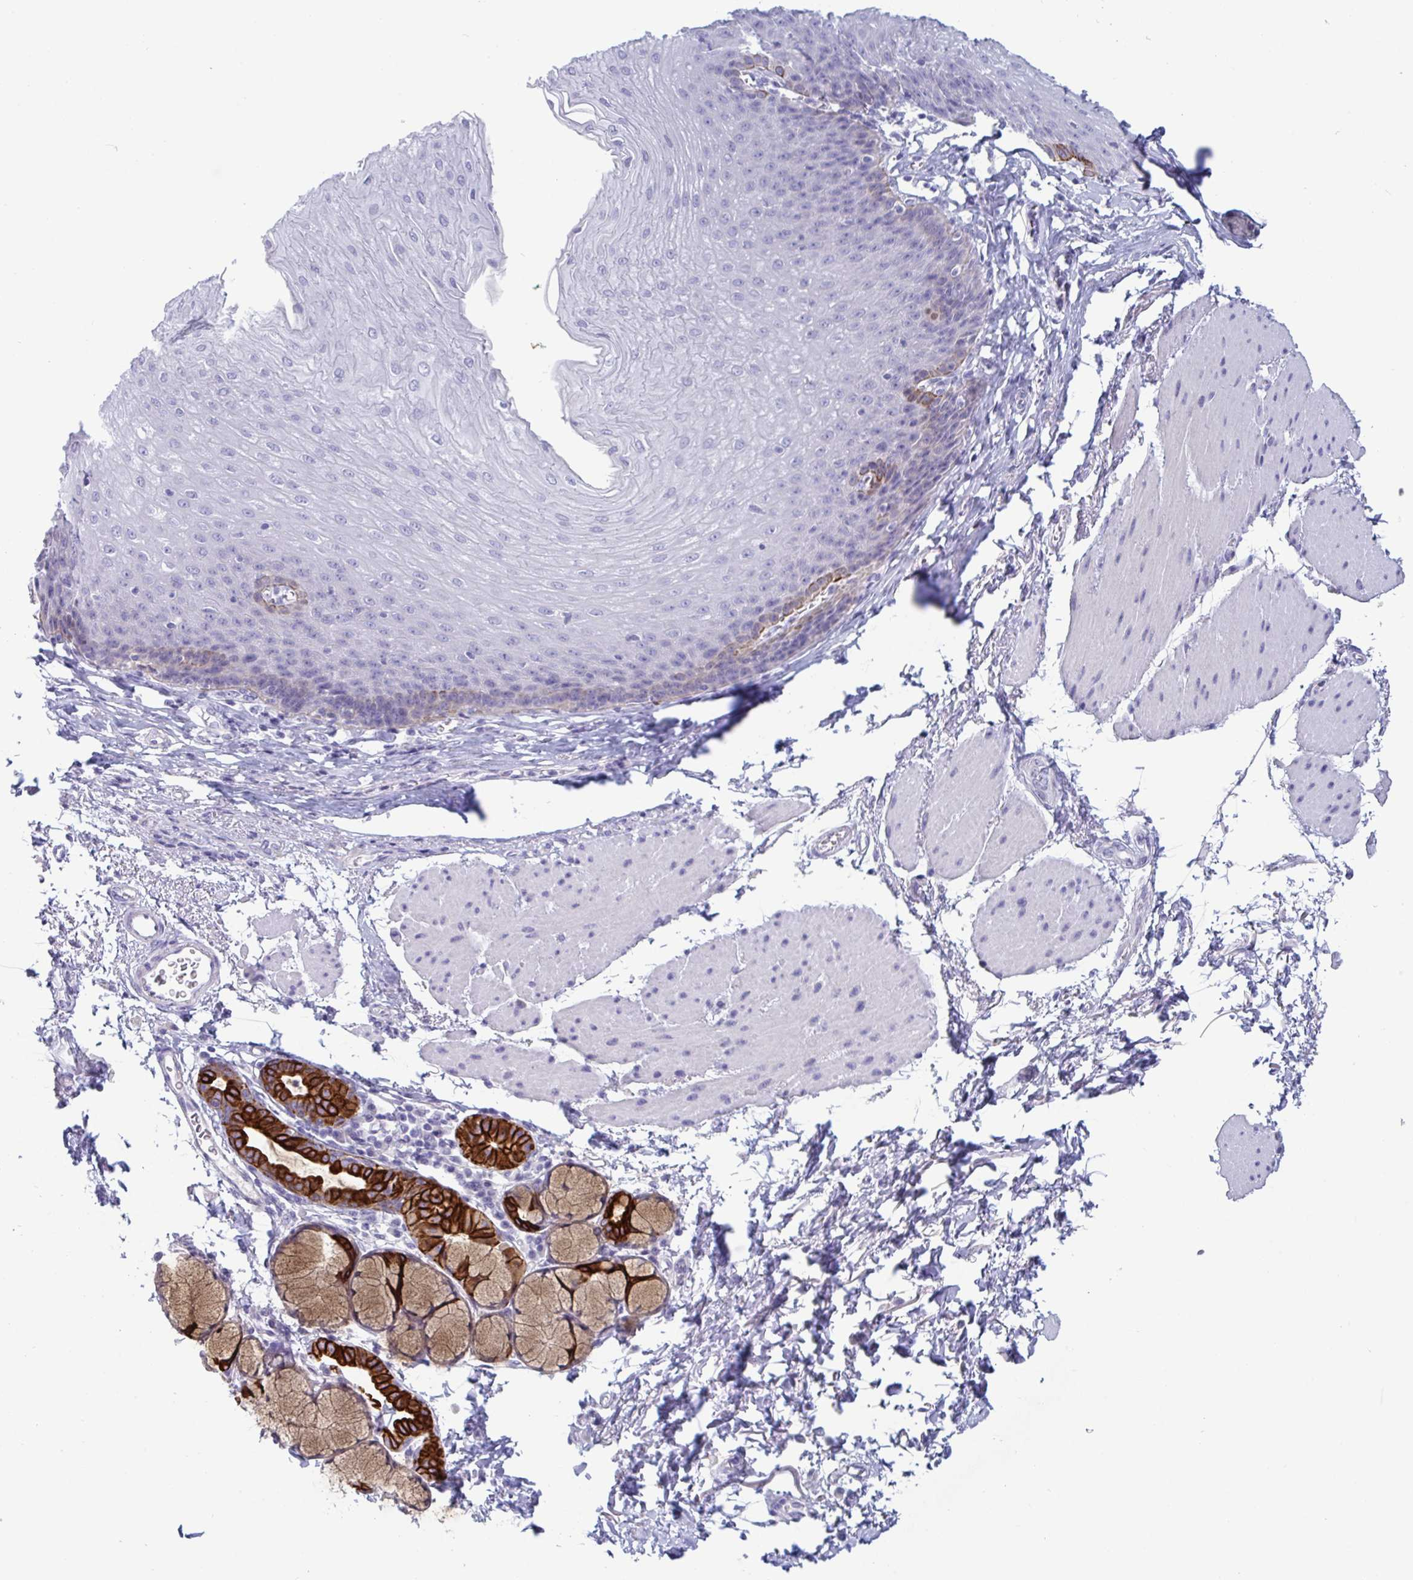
{"staining": {"intensity": "moderate", "quantity": "<25%", "location": "cytoplasmic/membranous"}, "tissue": "esophagus", "cell_type": "Squamous epithelial cells", "image_type": "normal", "snomed": [{"axis": "morphology", "description": "Normal tissue, NOS"}, {"axis": "topography", "description": "Esophagus"}], "caption": "Human esophagus stained for a protein (brown) exhibits moderate cytoplasmic/membranous positive positivity in approximately <25% of squamous epithelial cells.", "gene": "TAS2R38", "patient": {"sex": "female", "age": 81}}